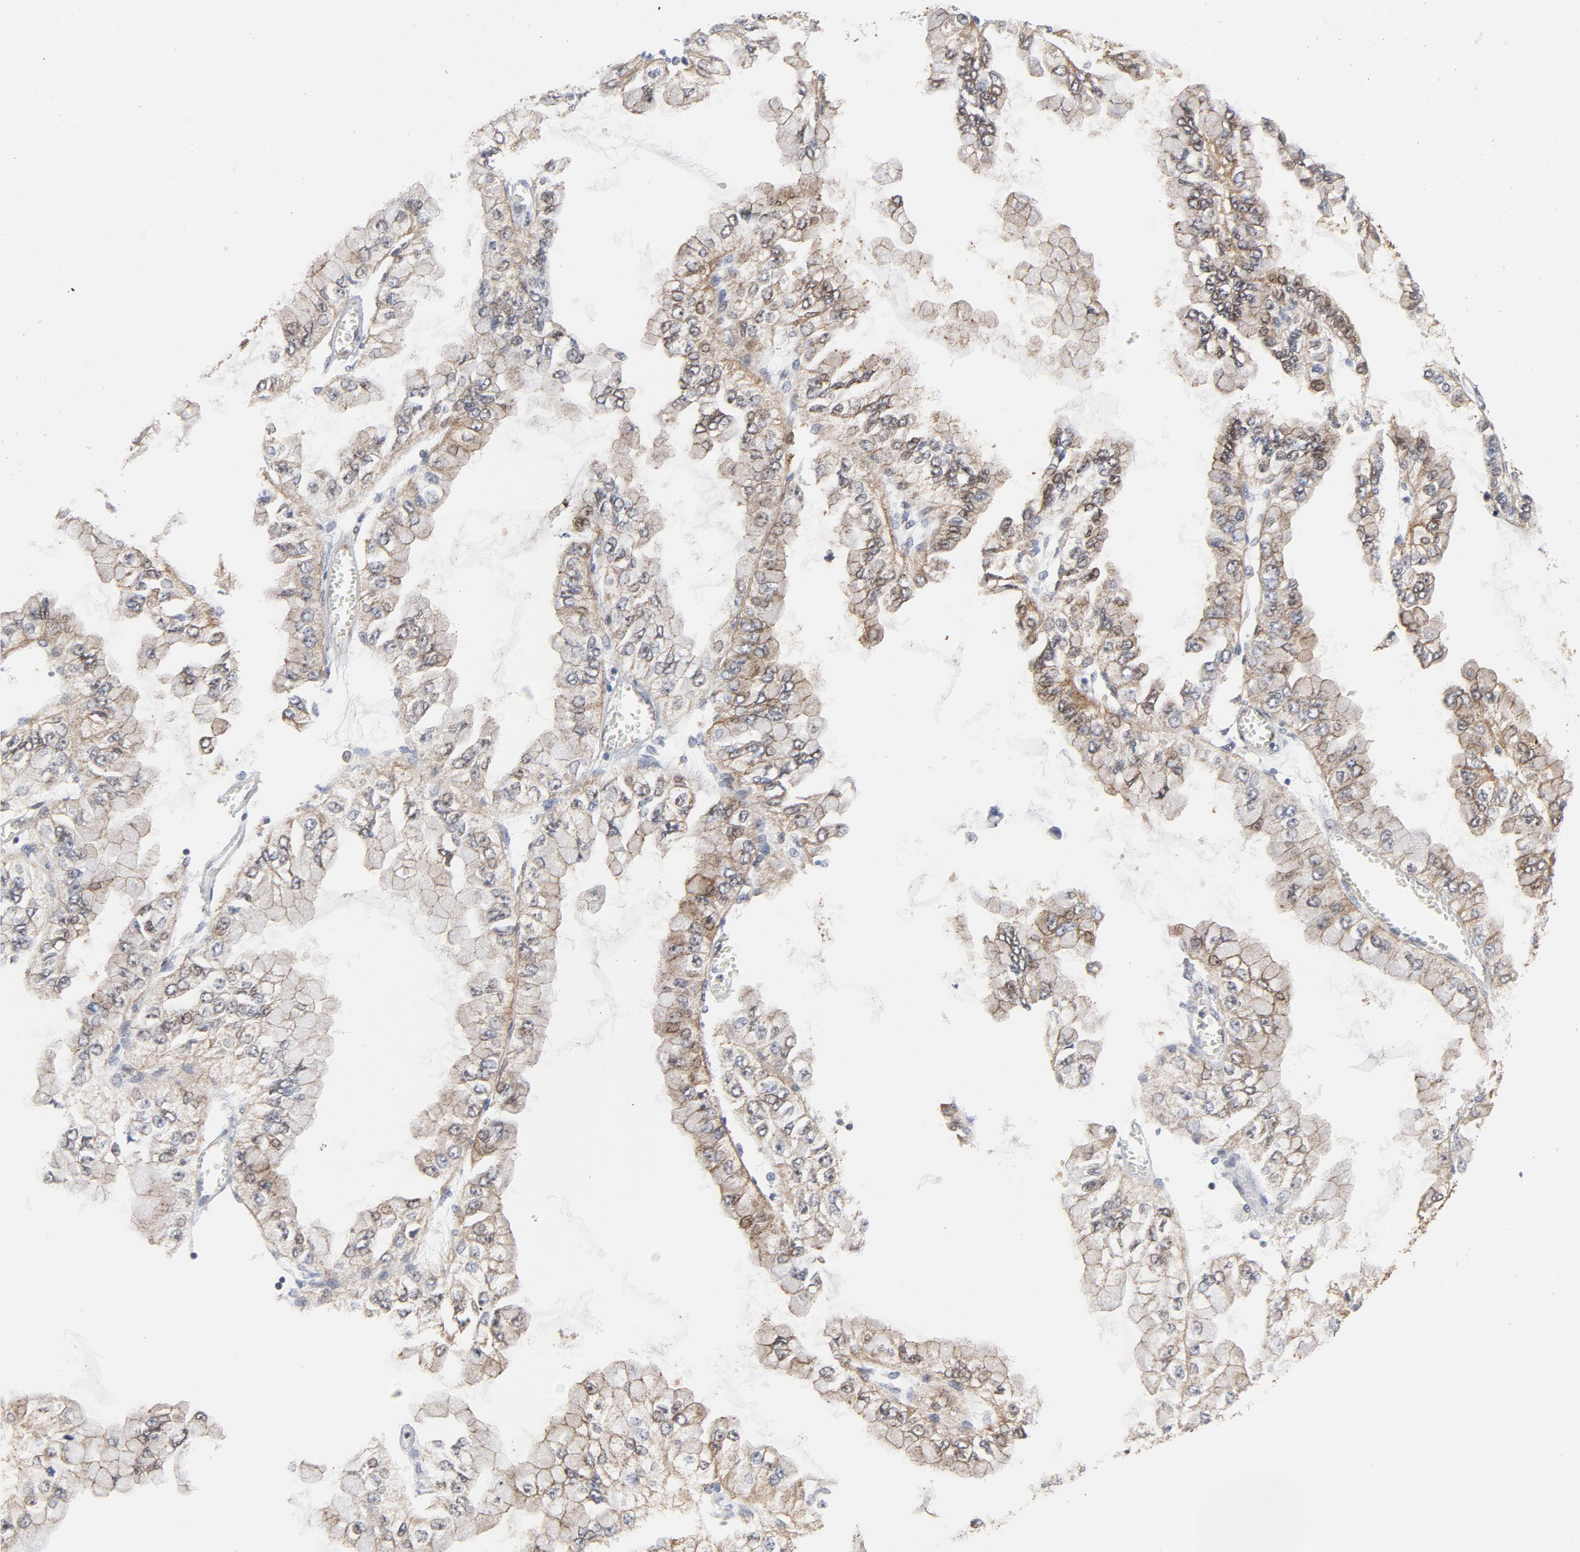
{"staining": {"intensity": "moderate", "quantity": ">75%", "location": "cytoplasmic/membranous"}, "tissue": "liver cancer", "cell_type": "Tumor cells", "image_type": "cancer", "snomed": [{"axis": "morphology", "description": "Cholangiocarcinoma"}, {"axis": "topography", "description": "Liver"}], "caption": "About >75% of tumor cells in human liver cancer (cholangiocarcinoma) demonstrate moderate cytoplasmic/membranous protein positivity as visualized by brown immunohistochemical staining.", "gene": "RAPGEF4", "patient": {"sex": "female", "age": 79}}